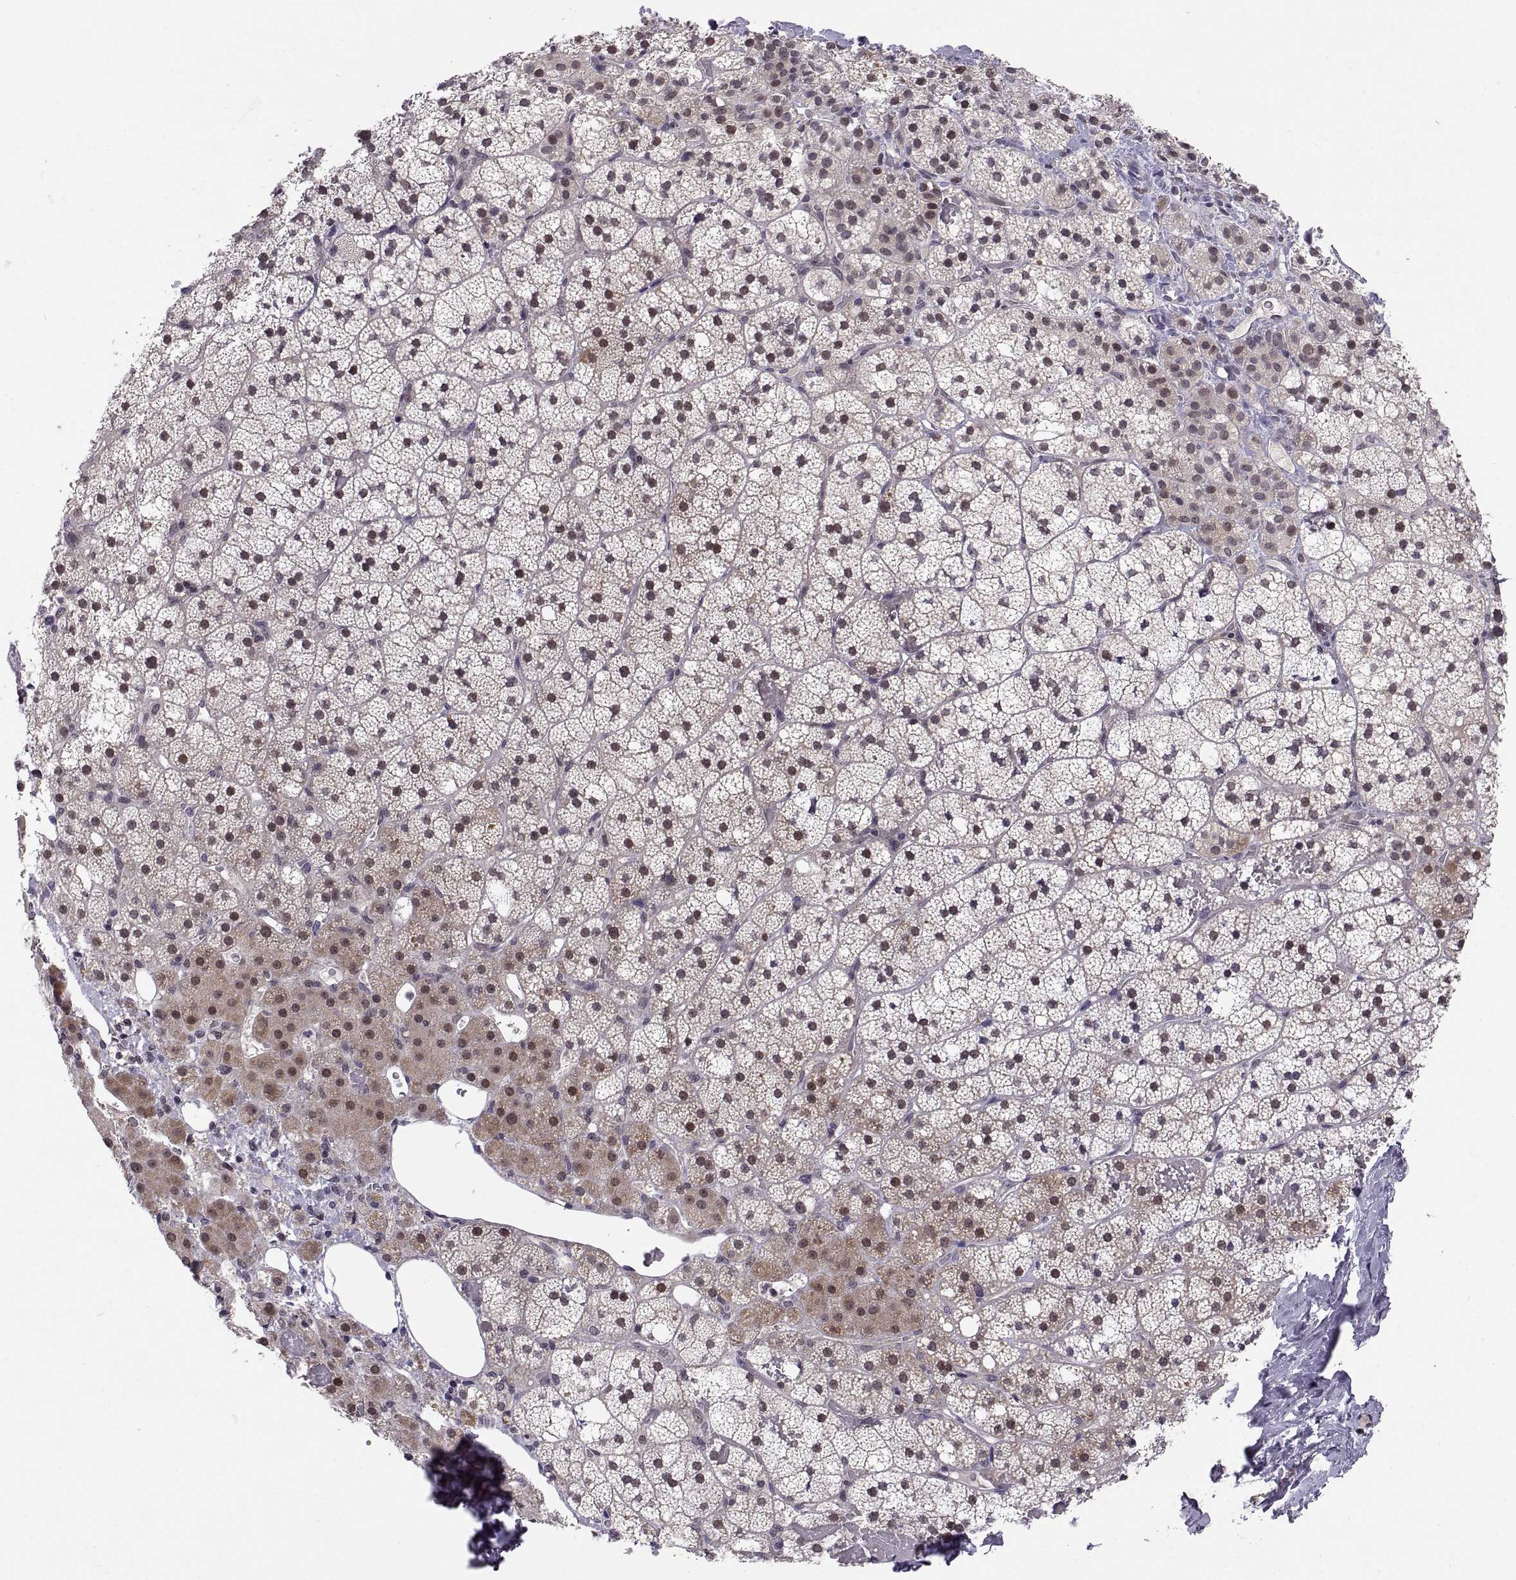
{"staining": {"intensity": "moderate", "quantity": "25%-75%", "location": "nuclear"}, "tissue": "adrenal gland", "cell_type": "Glandular cells", "image_type": "normal", "snomed": [{"axis": "morphology", "description": "Normal tissue, NOS"}, {"axis": "topography", "description": "Adrenal gland"}], "caption": "Immunohistochemical staining of normal human adrenal gland demonstrates medium levels of moderate nuclear expression in approximately 25%-75% of glandular cells. The staining was performed using DAB (3,3'-diaminobenzidine) to visualize the protein expression in brown, while the nuclei were stained in blue with hematoxylin (Magnification: 20x).", "gene": "CHFR", "patient": {"sex": "male", "age": 53}}